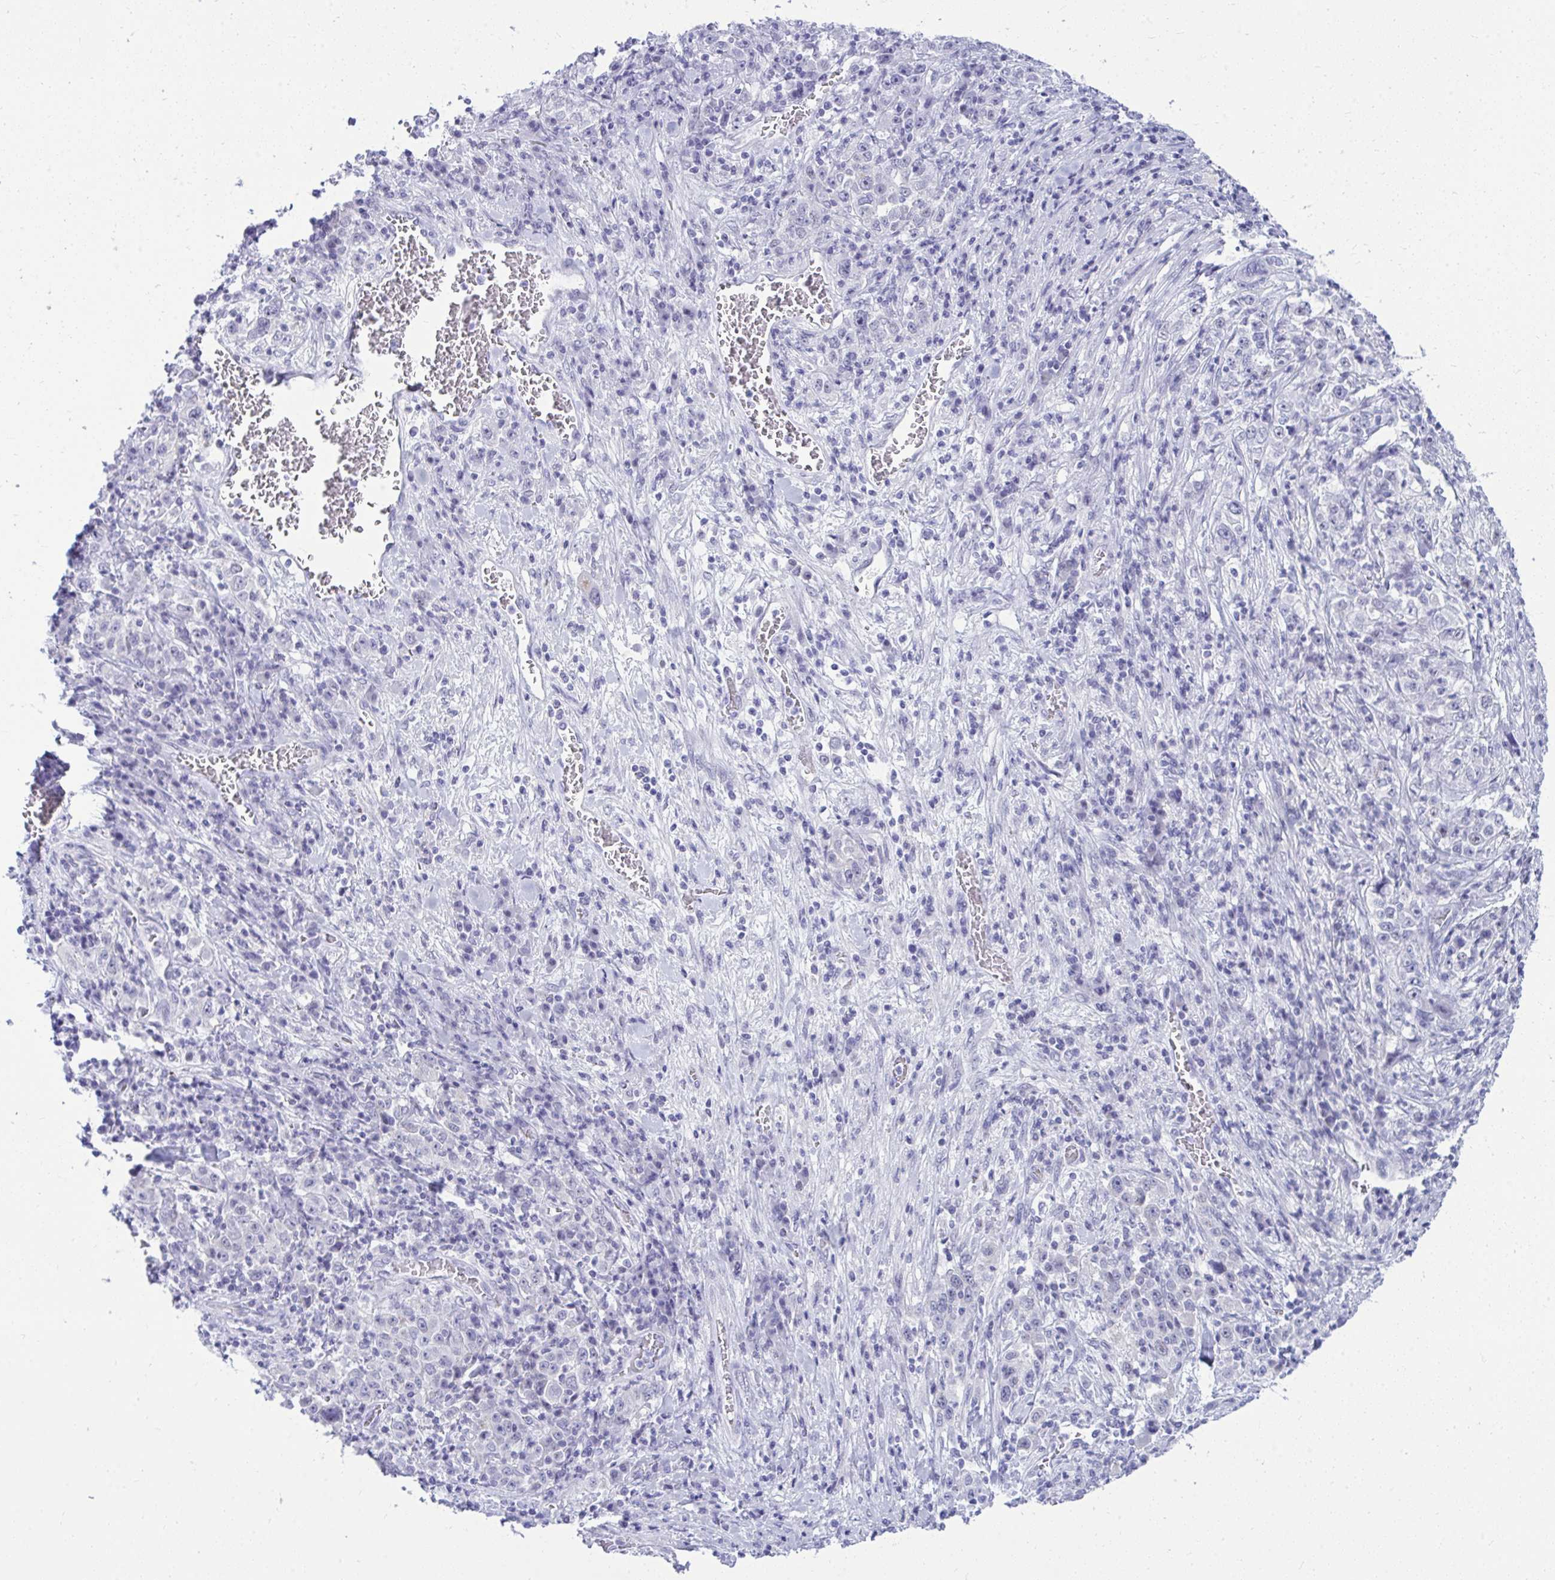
{"staining": {"intensity": "negative", "quantity": "none", "location": "none"}, "tissue": "stomach cancer", "cell_type": "Tumor cells", "image_type": "cancer", "snomed": [{"axis": "morphology", "description": "Normal tissue, NOS"}, {"axis": "morphology", "description": "Adenocarcinoma, NOS"}, {"axis": "topography", "description": "Stomach, upper"}, {"axis": "topography", "description": "Stomach"}], "caption": "Immunohistochemistry (IHC) photomicrograph of neoplastic tissue: human stomach cancer stained with DAB demonstrates no significant protein staining in tumor cells.", "gene": "OR5F1", "patient": {"sex": "male", "age": 59}}